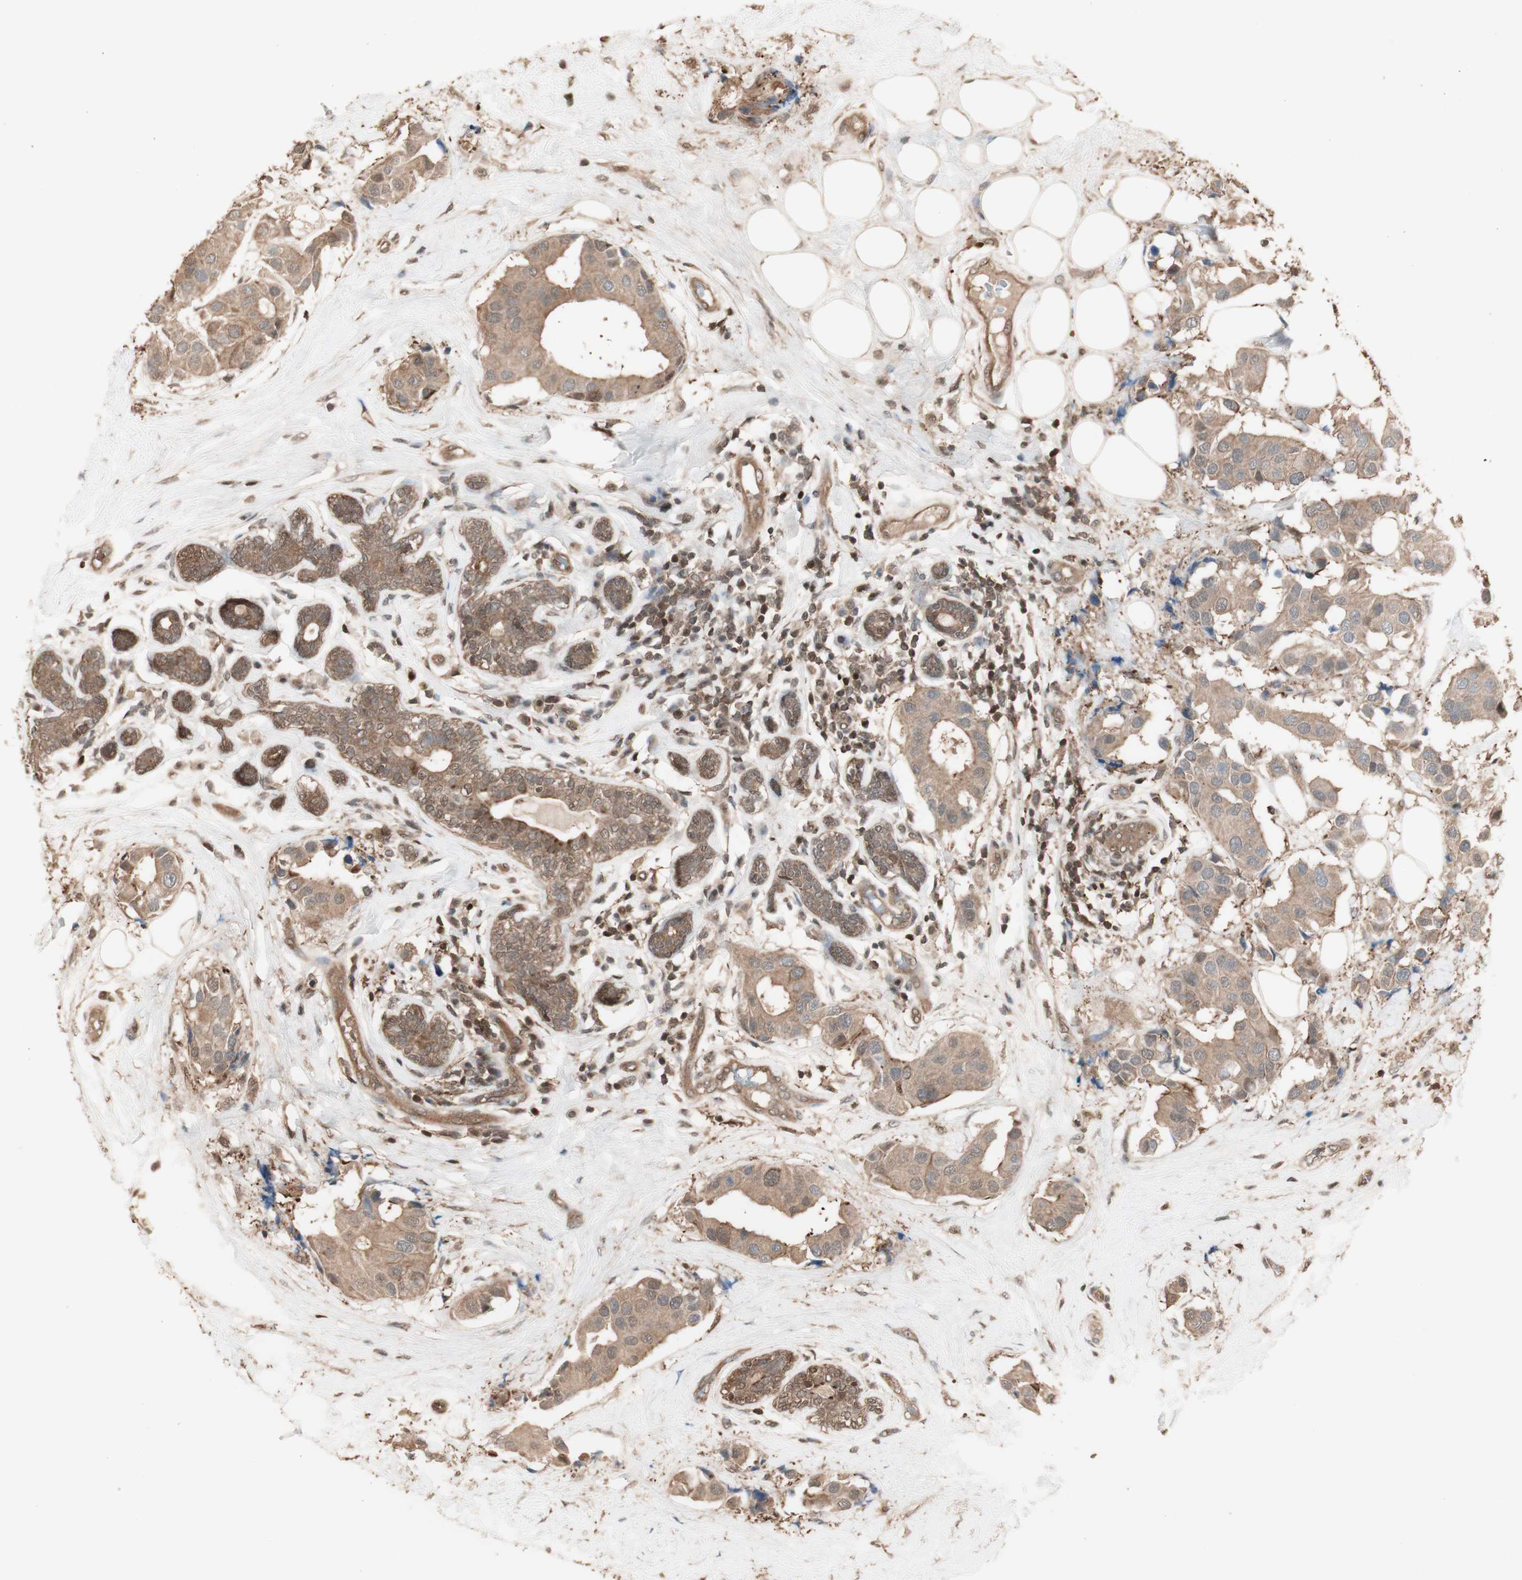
{"staining": {"intensity": "weak", "quantity": ">75%", "location": "cytoplasmic/membranous"}, "tissue": "breast cancer", "cell_type": "Tumor cells", "image_type": "cancer", "snomed": [{"axis": "morphology", "description": "Normal tissue, NOS"}, {"axis": "morphology", "description": "Duct carcinoma"}, {"axis": "topography", "description": "Breast"}], "caption": "Tumor cells show low levels of weak cytoplasmic/membranous expression in about >75% of cells in breast invasive ductal carcinoma.", "gene": "YWHAB", "patient": {"sex": "female", "age": 39}}